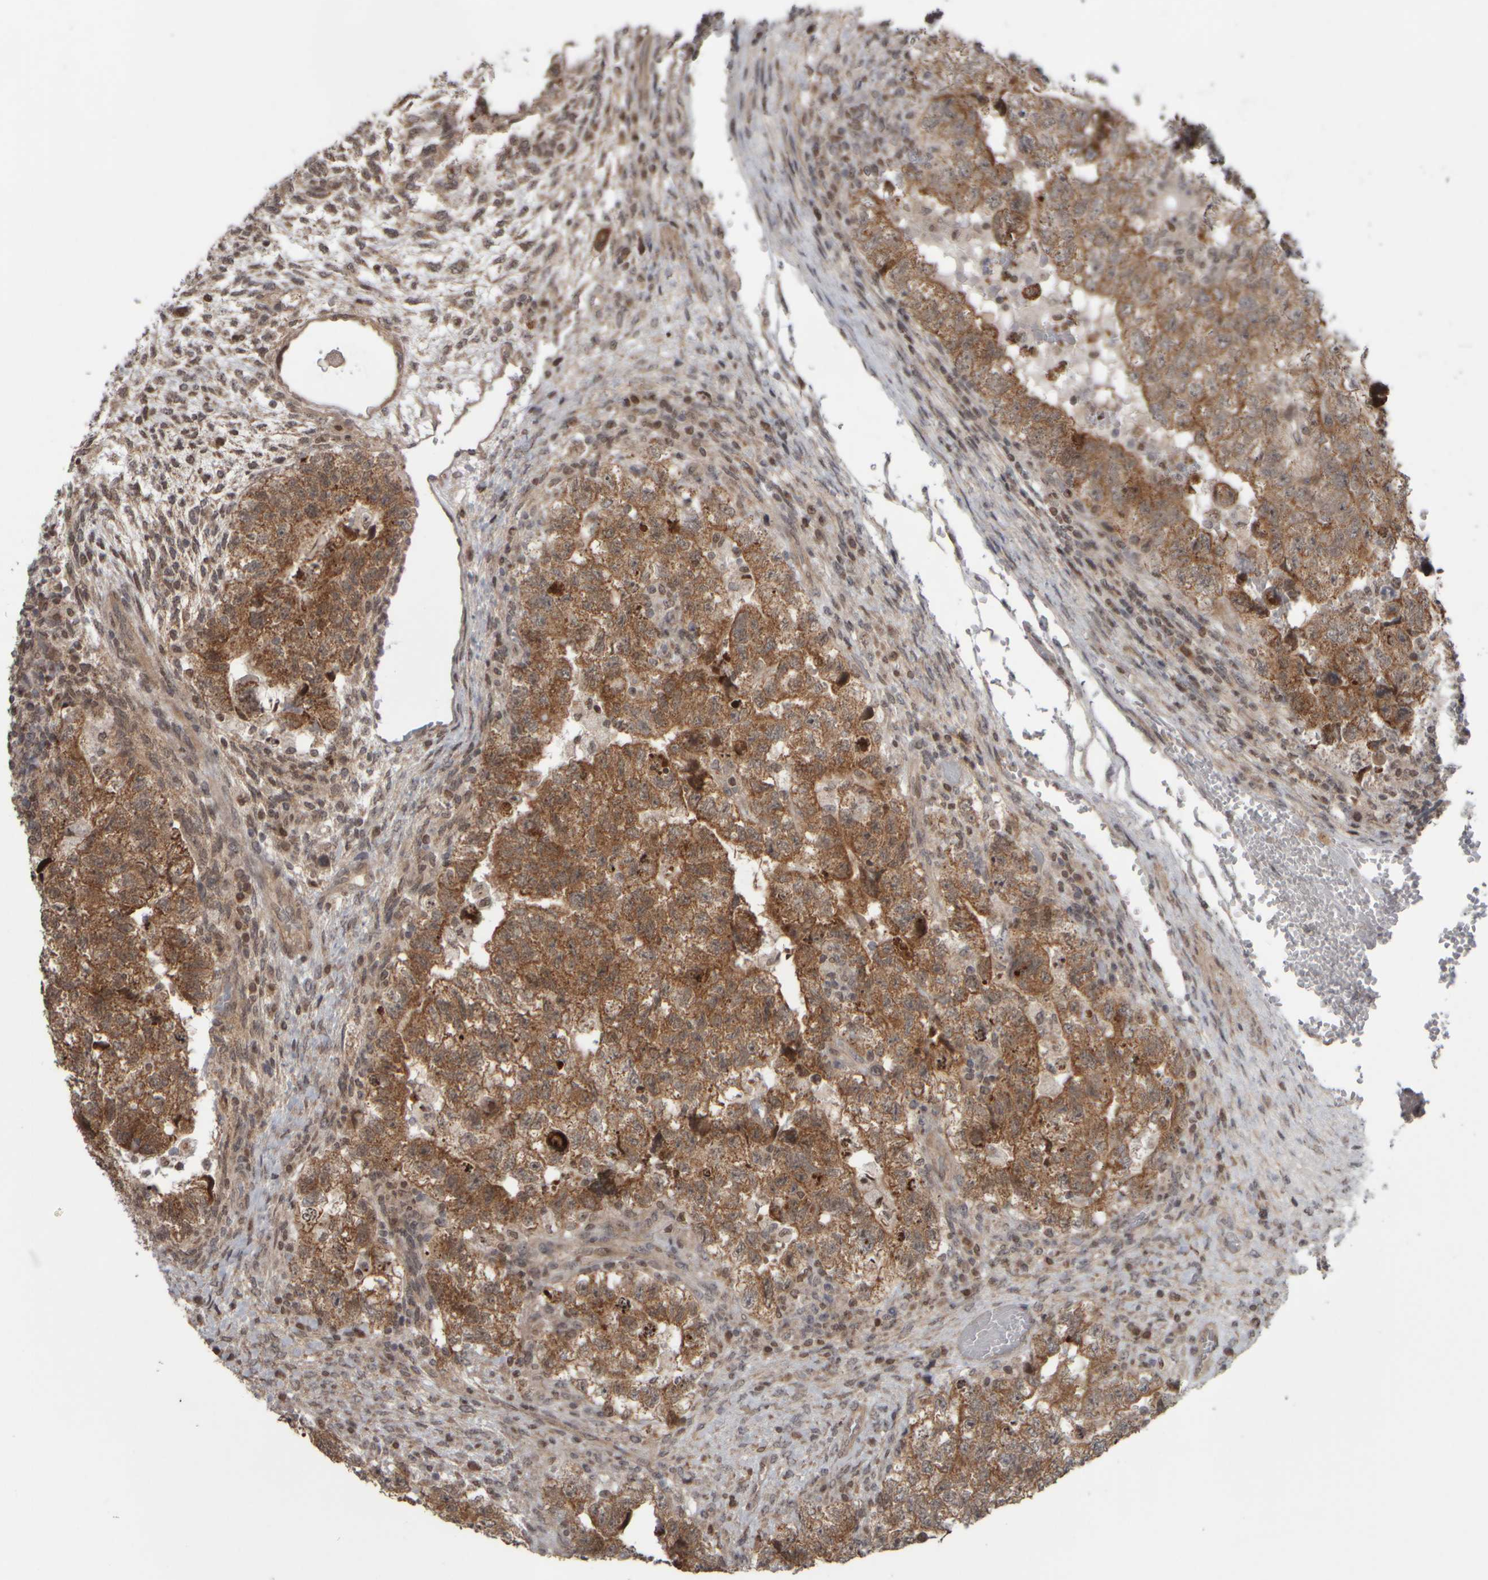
{"staining": {"intensity": "moderate", "quantity": ">75%", "location": "cytoplasmic/membranous"}, "tissue": "testis cancer", "cell_type": "Tumor cells", "image_type": "cancer", "snomed": [{"axis": "morphology", "description": "Carcinoma, Embryonal, NOS"}, {"axis": "topography", "description": "Testis"}], "caption": "This micrograph reveals testis embryonal carcinoma stained with immunohistochemistry to label a protein in brown. The cytoplasmic/membranous of tumor cells show moderate positivity for the protein. Nuclei are counter-stained blue.", "gene": "CWC27", "patient": {"sex": "male", "age": 36}}